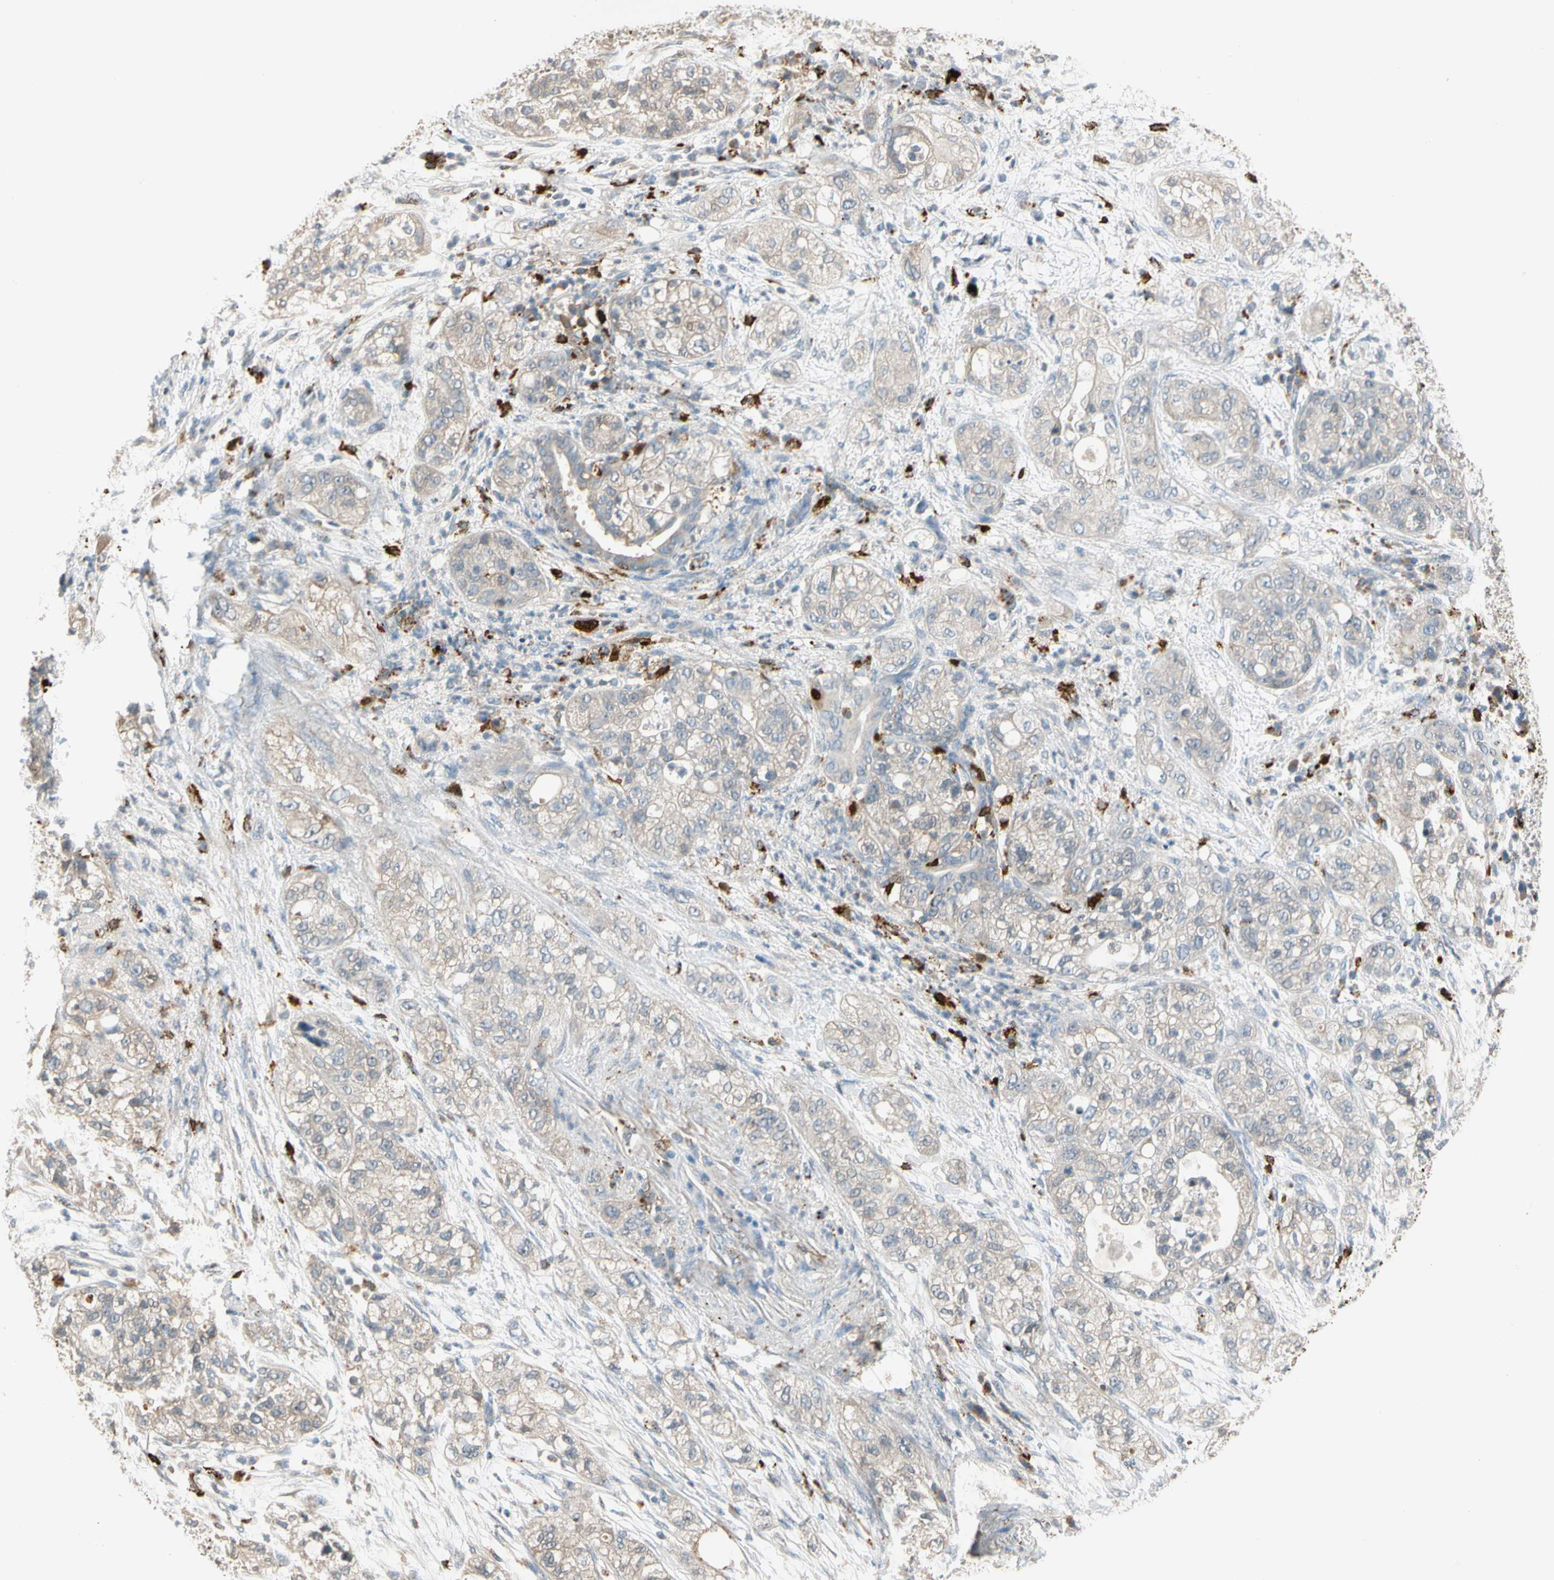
{"staining": {"intensity": "weak", "quantity": "25%-75%", "location": "cytoplasmic/membranous"}, "tissue": "pancreatic cancer", "cell_type": "Tumor cells", "image_type": "cancer", "snomed": [{"axis": "morphology", "description": "Adenocarcinoma, NOS"}, {"axis": "topography", "description": "Pancreas"}], "caption": "High-magnification brightfield microscopy of adenocarcinoma (pancreatic) stained with DAB (3,3'-diaminobenzidine) (brown) and counterstained with hematoxylin (blue). tumor cells exhibit weak cytoplasmic/membranous expression is present in approximately25%-75% of cells.", "gene": "GM2A", "patient": {"sex": "female", "age": 78}}